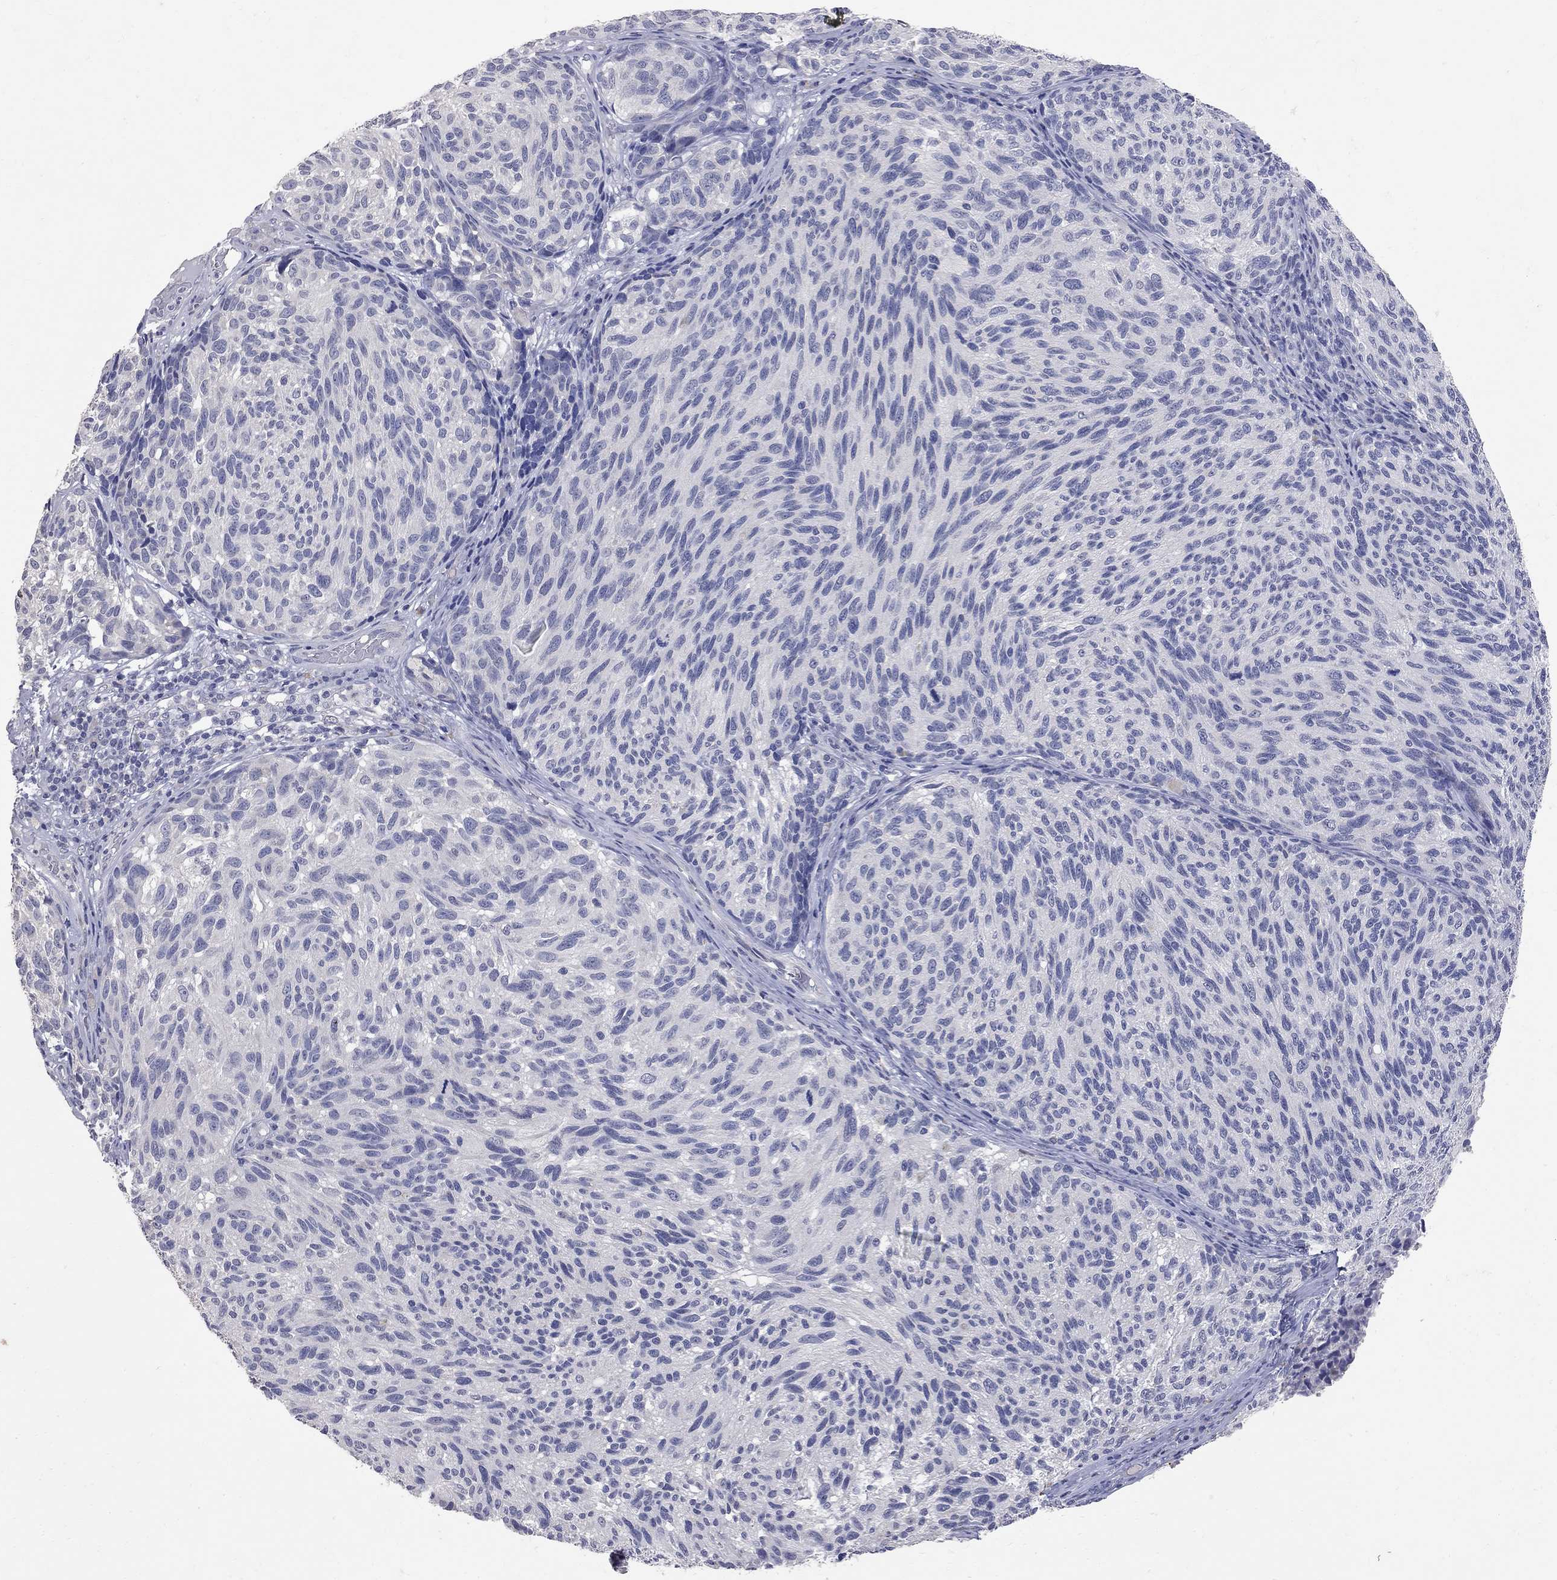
{"staining": {"intensity": "negative", "quantity": "none", "location": "none"}, "tissue": "melanoma", "cell_type": "Tumor cells", "image_type": "cancer", "snomed": [{"axis": "morphology", "description": "Malignant melanoma, NOS"}, {"axis": "topography", "description": "Skin"}], "caption": "This is an immunohistochemistry (IHC) histopathology image of human melanoma. There is no expression in tumor cells.", "gene": "NOS2", "patient": {"sex": "female", "age": 73}}